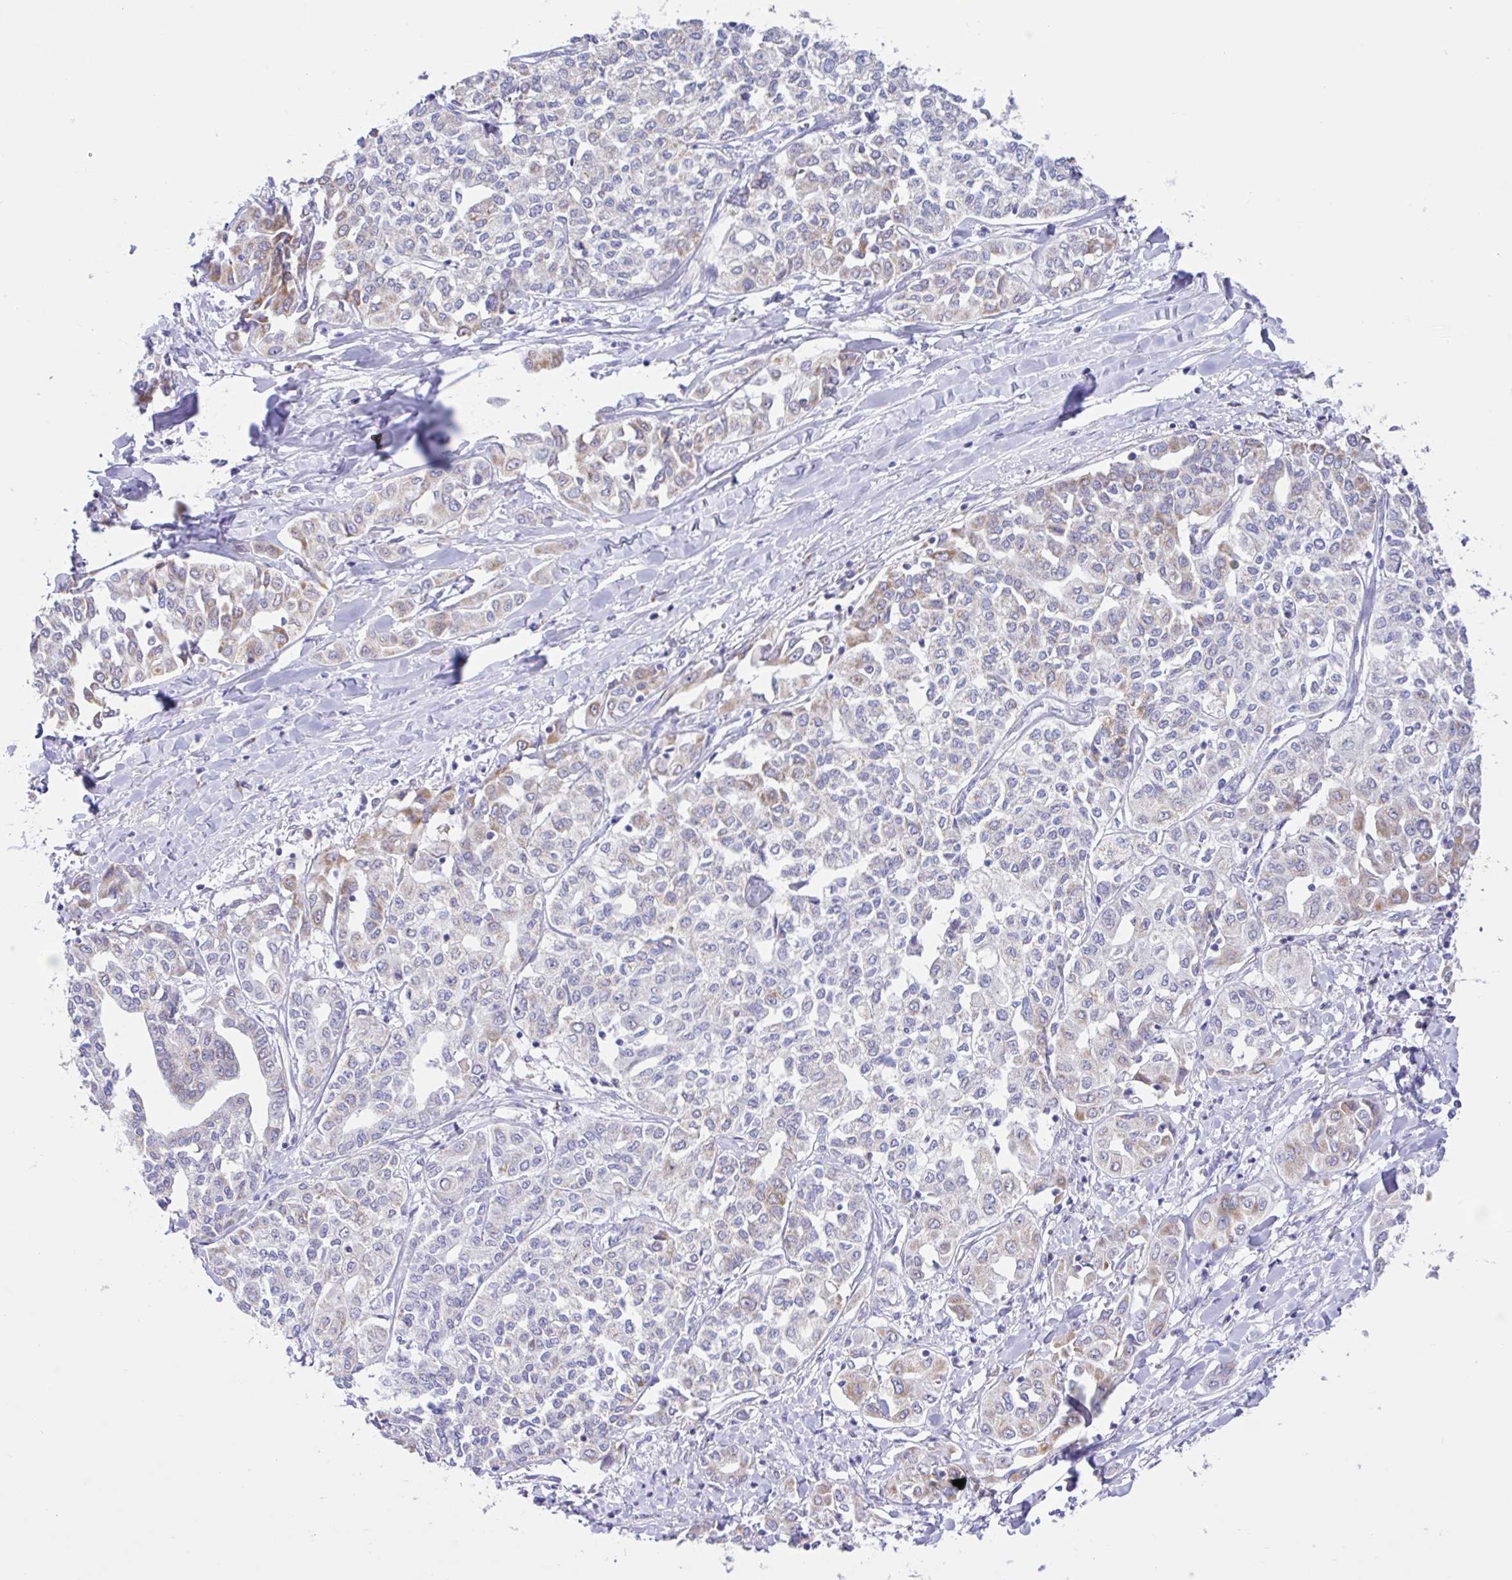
{"staining": {"intensity": "weak", "quantity": "<25%", "location": "cytoplasmic/membranous"}, "tissue": "liver cancer", "cell_type": "Tumor cells", "image_type": "cancer", "snomed": [{"axis": "morphology", "description": "Cholangiocarcinoma"}, {"axis": "topography", "description": "Liver"}], "caption": "Tumor cells show no significant protein staining in liver cholangiocarcinoma.", "gene": "NDUFS2", "patient": {"sex": "female", "age": 77}}